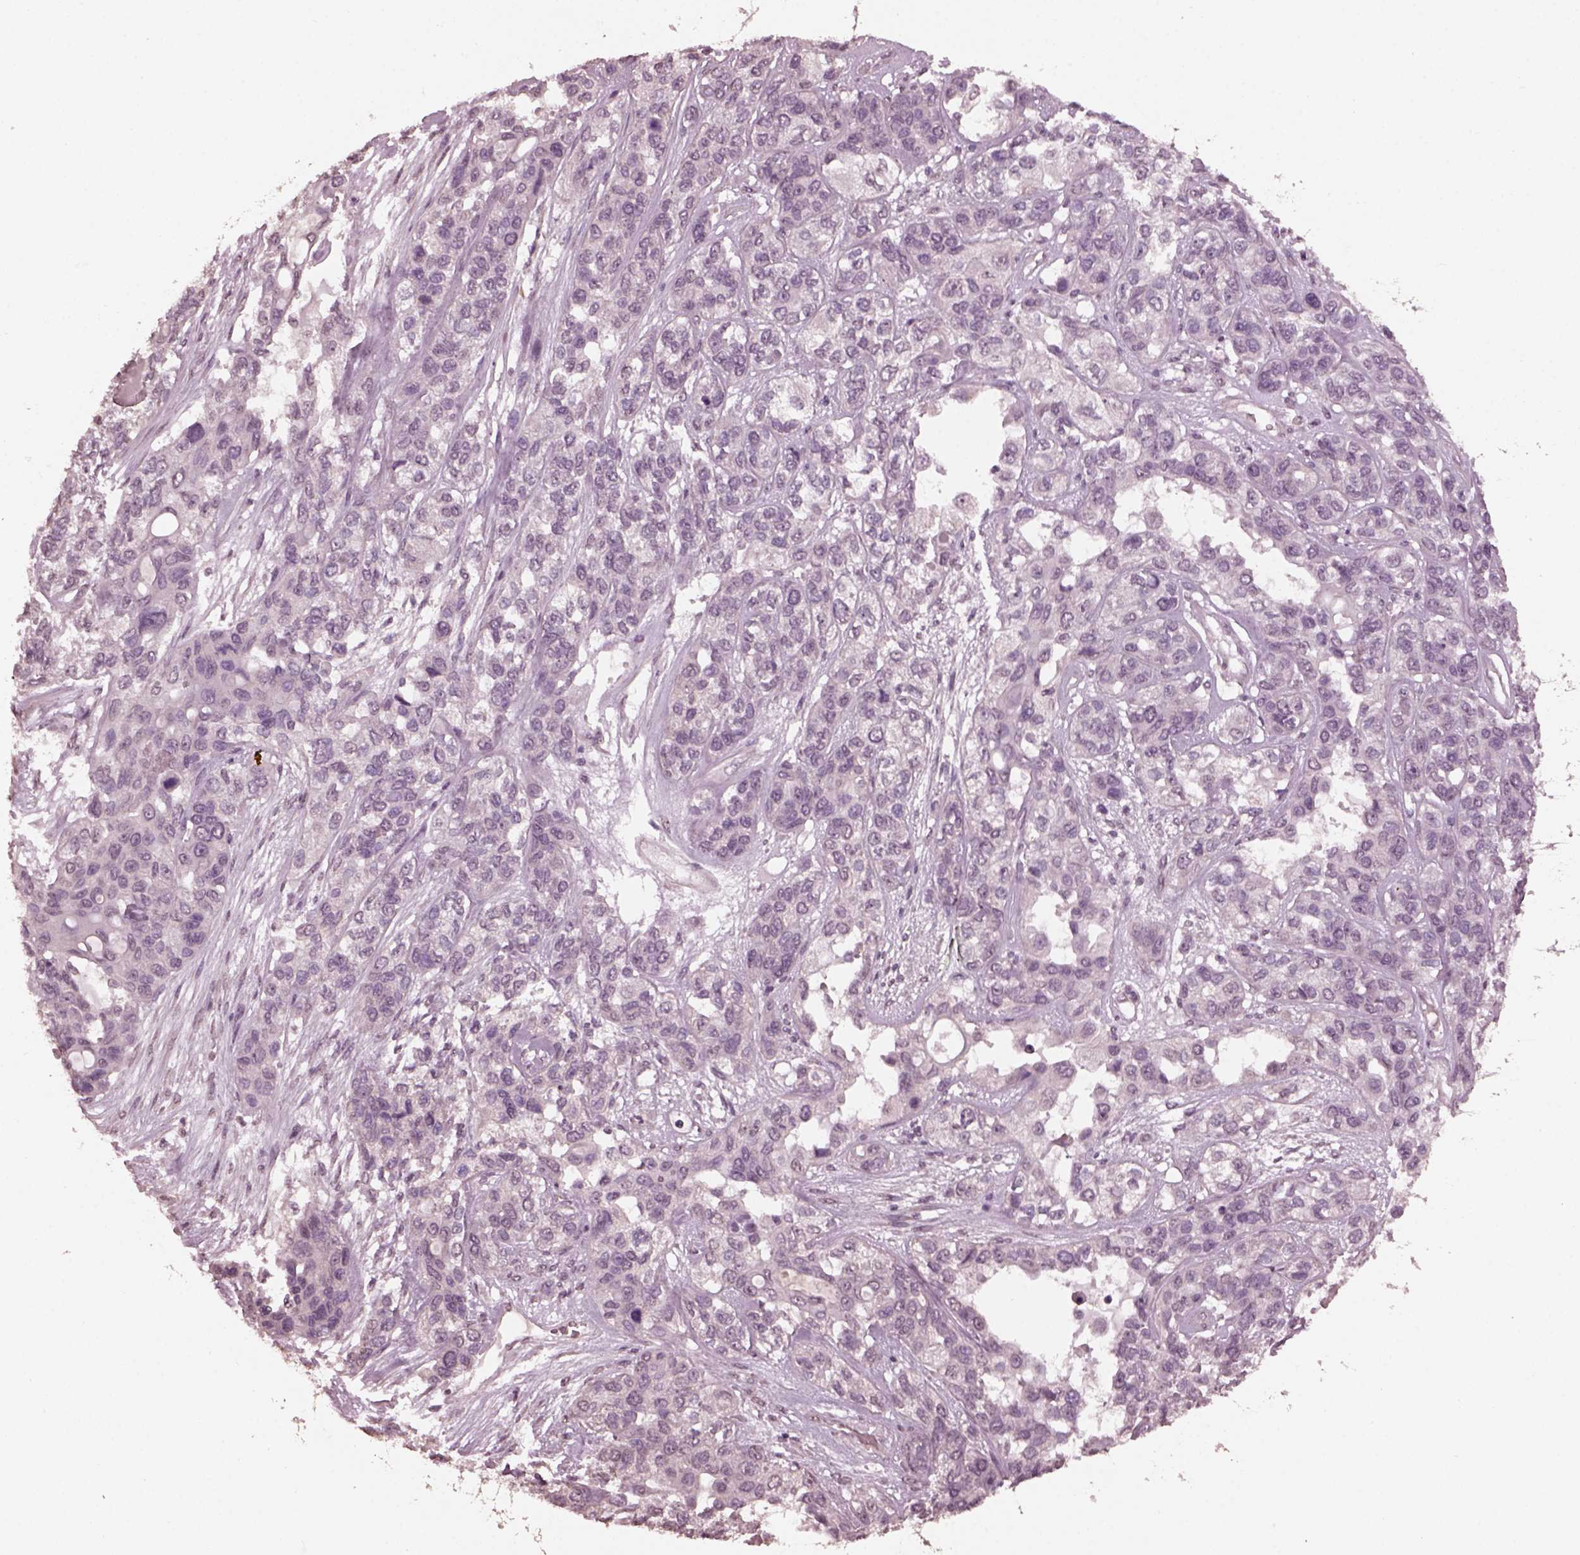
{"staining": {"intensity": "negative", "quantity": "none", "location": "none"}, "tissue": "lung cancer", "cell_type": "Tumor cells", "image_type": "cancer", "snomed": [{"axis": "morphology", "description": "Squamous cell carcinoma, NOS"}, {"axis": "topography", "description": "Lung"}], "caption": "Immunohistochemical staining of human lung cancer (squamous cell carcinoma) reveals no significant staining in tumor cells.", "gene": "IL18RAP", "patient": {"sex": "female", "age": 70}}